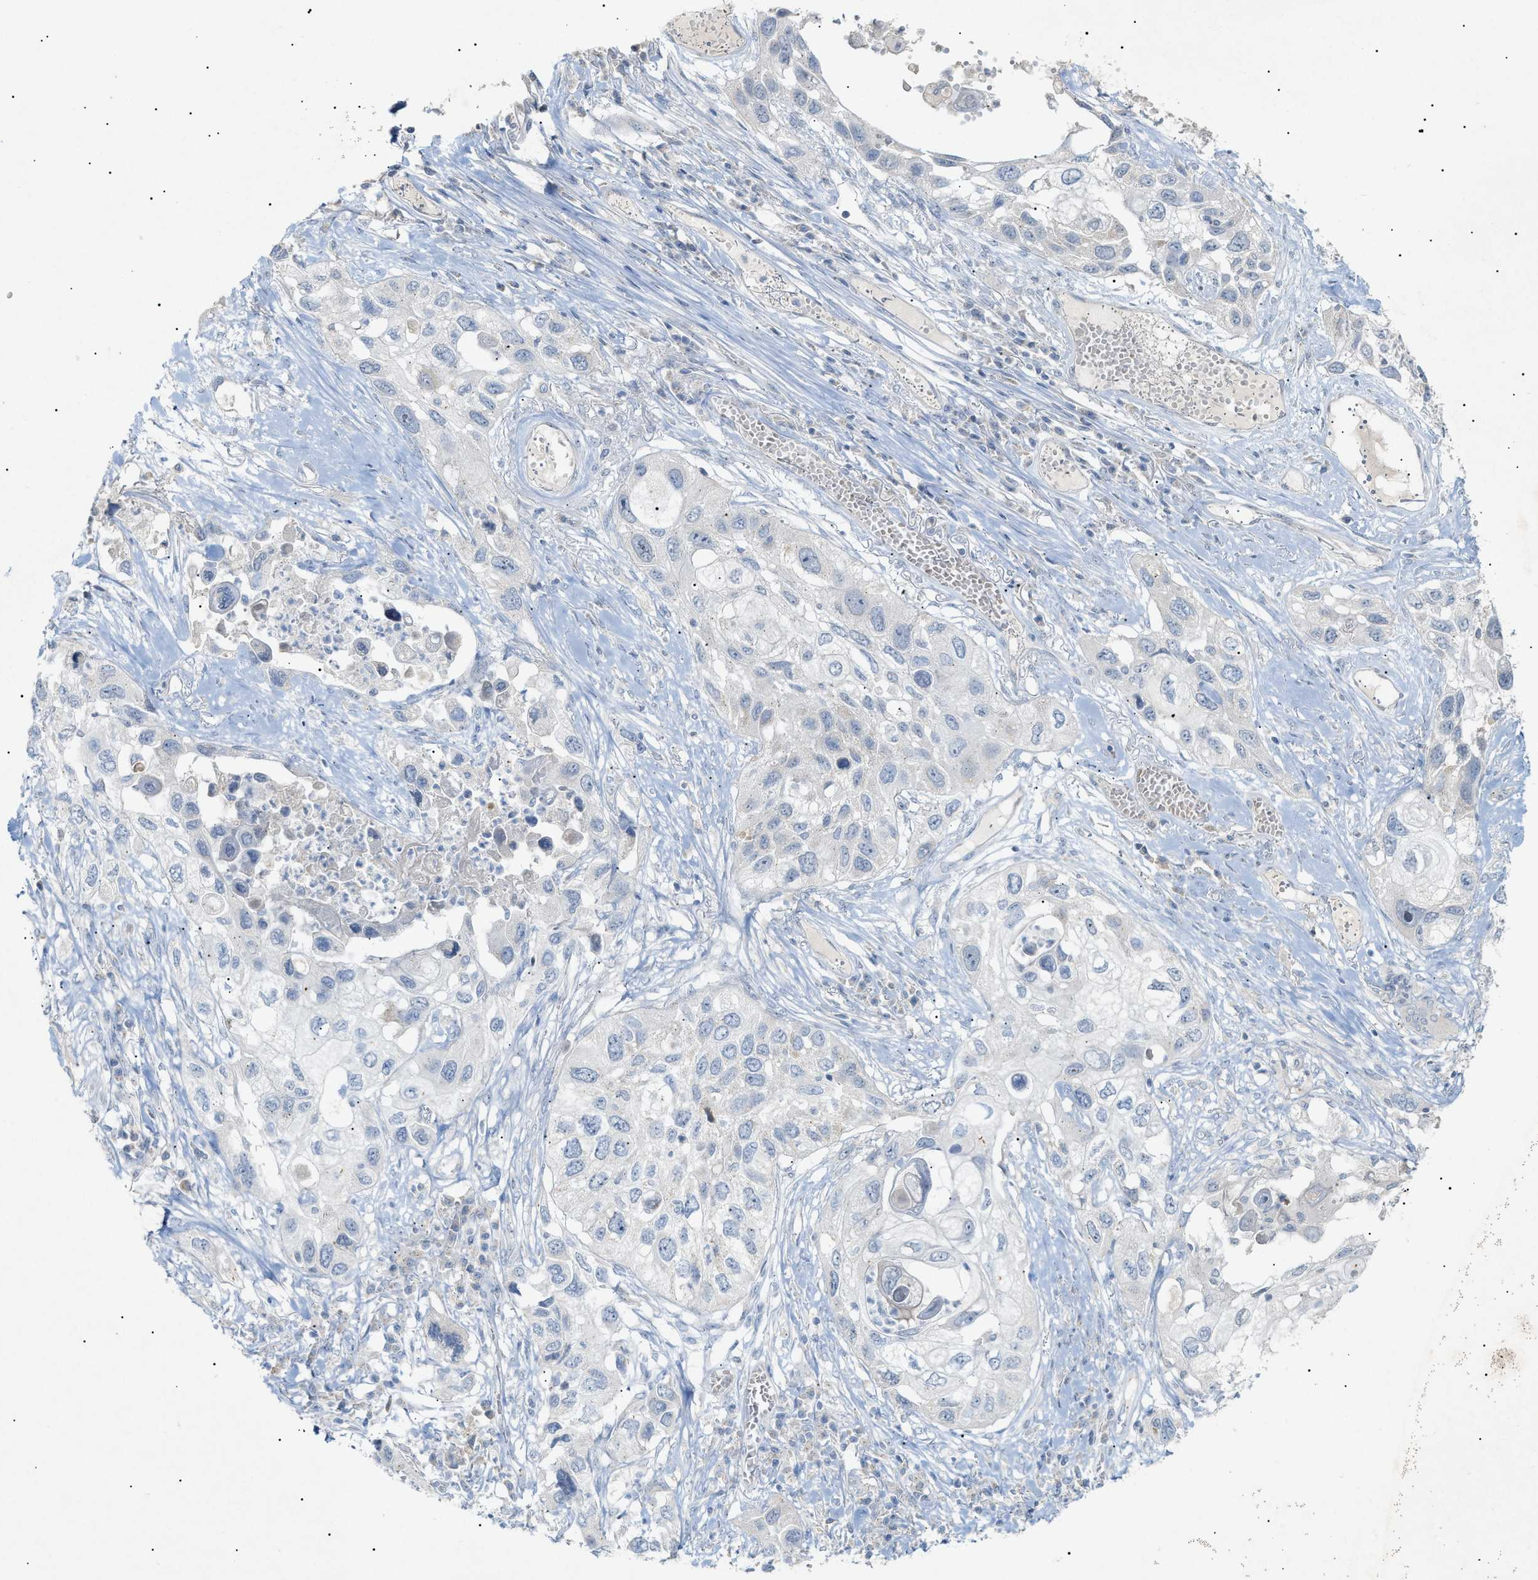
{"staining": {"intensity": "negative", "quantity": "none", "location": "none"}, "tissue": "lung cancer", "cell_type": "Tumor cells", "image_type": "cancer", "snomed": [{"axis": "morphology", "description": "Squamous cell carcinoma, NOS"}, {"axis": "topography", "description": "Lung"}], "caption": "IHC photomicrograph of neoplastic tissue: human lung squamous cell carcinoma stained with DAB shows no significant protein positivity in tumor cells. Brightfield microscopy of immunohistochemistry (IHC) stained with DAB (3,3'-diaminobenzidine) (brown) and hematoxylin (blue), captured at high magnification.", "gene": "SLC25A31", "patient": {"sex": "male", "age": 71}}